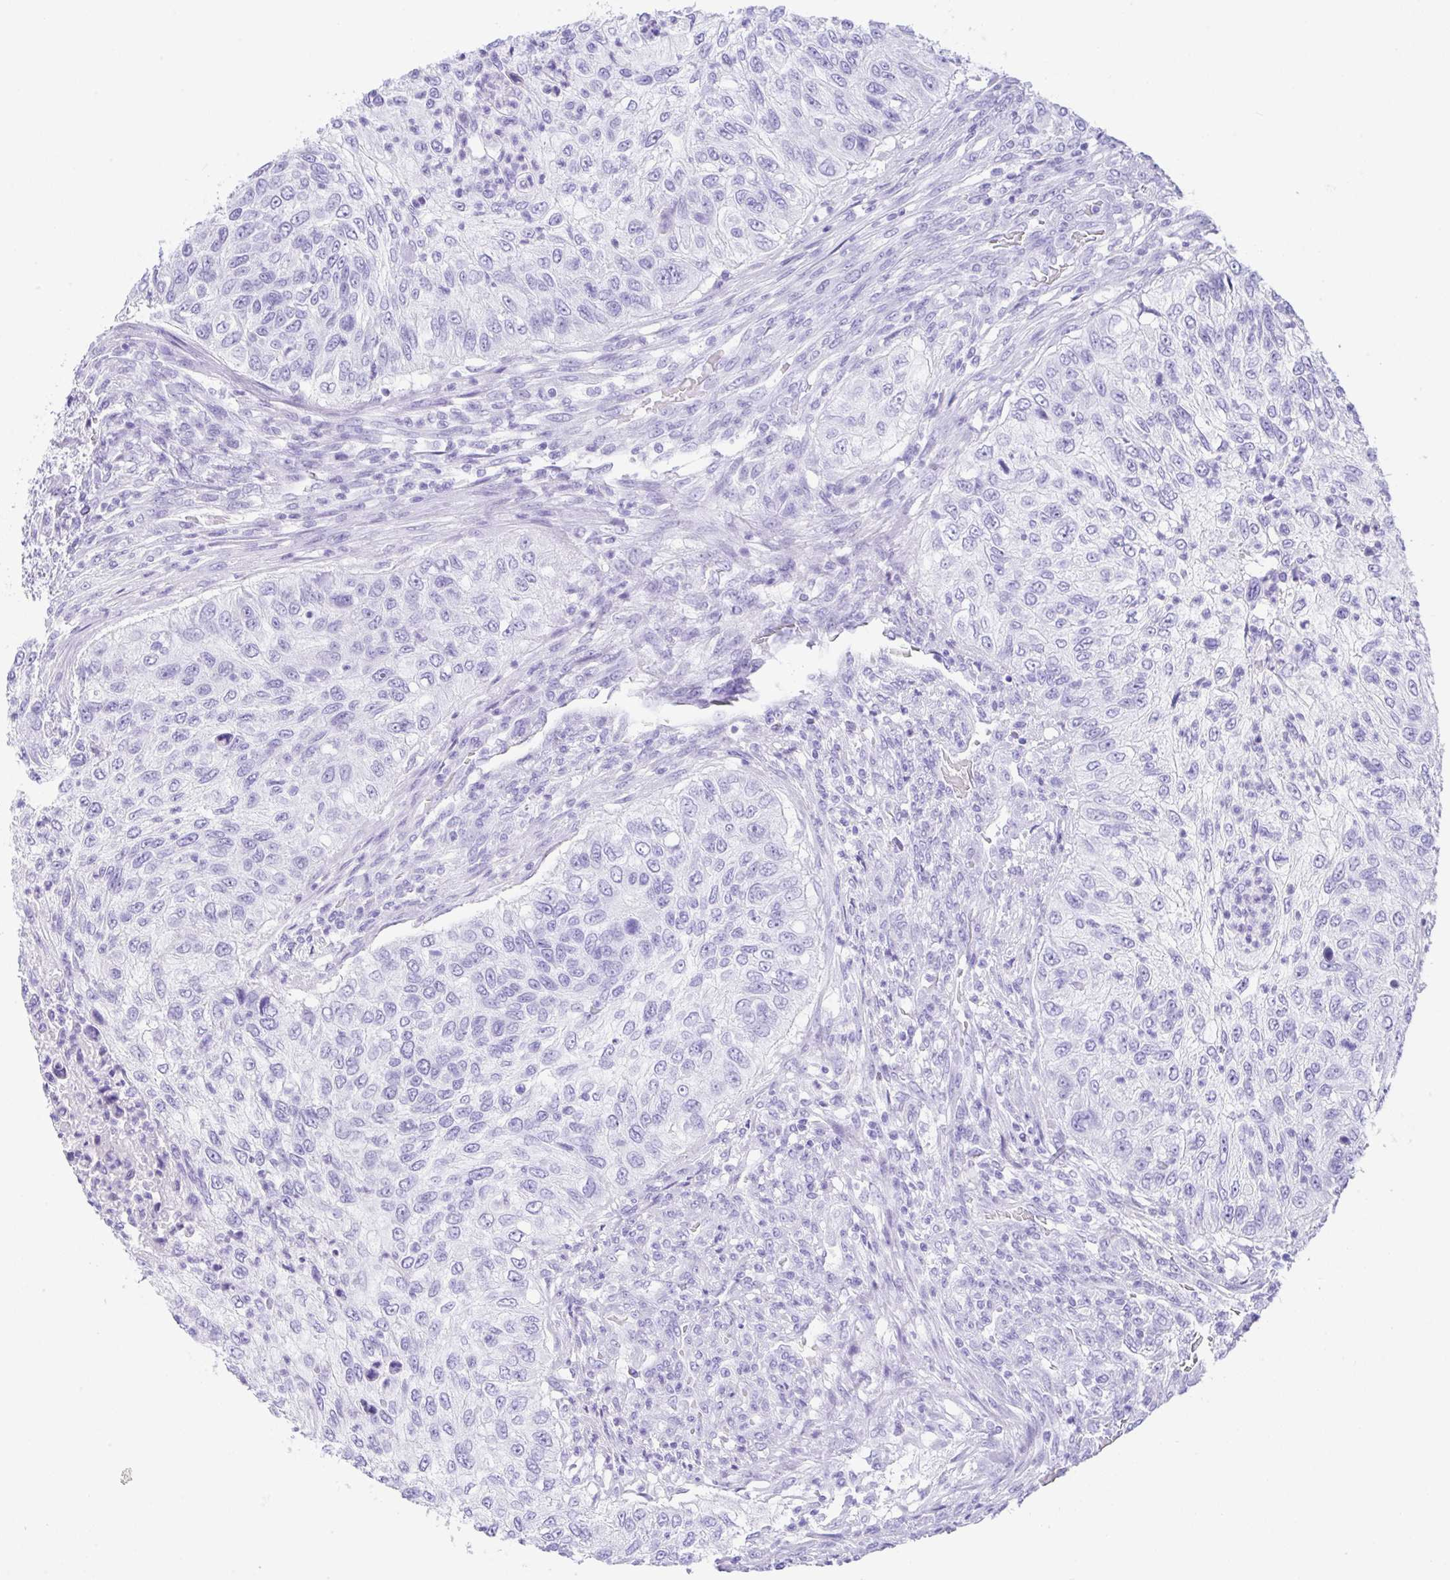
{"staining": {"intensity": "negative", "quantity": "none", "location": "none"}, "tissue": "urothelial cancer", "cell_type": "Tumor cells", "image_type": "cancer", "snomed": [{"axis": "morphology", "description": "Urothelial carcinoma, High grade"}, {"axis": "topography", "description": "Urinary bladder"}], "caption": "A high-resolution photomicrograph shows immunohistochemistry (IHC) staining of urothelial cancer, which shows no significant expression in tumor cells.", "gene": "CPA1", "patient": {"sex": "female", "age": 60}}